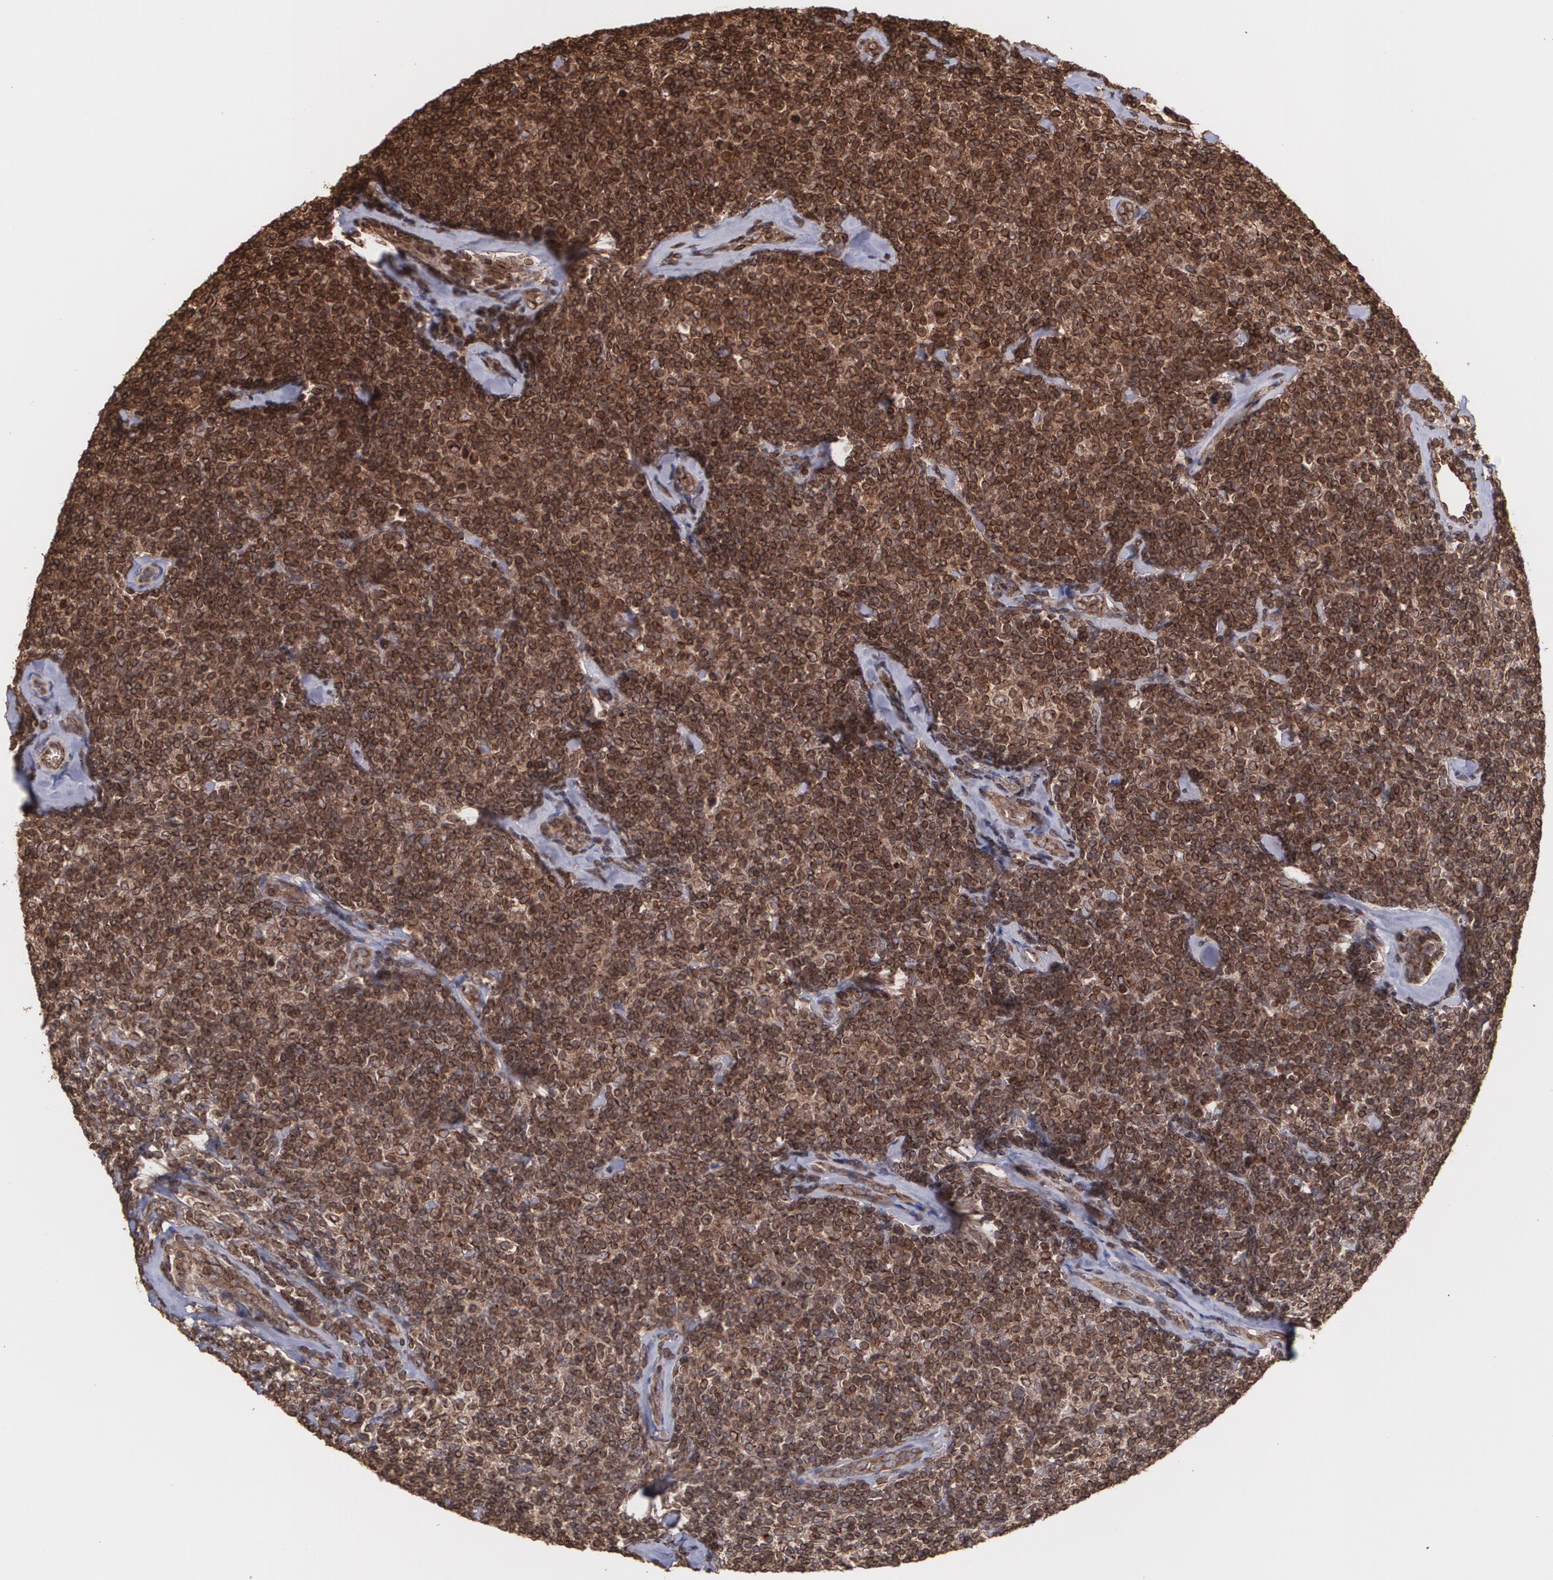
{"staining": {"intensity": "strong", "quantity": ">75%", "location": "cytoplasmic/membranous"}, "tissue": "lymphoma", "cell_type": "Tumor cells", "image_type": "cancer", "snomed": [{"axis": "morphology", "description": "Malignant lymphoma, non-Hodgkin's type, Low grade"}, {"axis": "topography", "description": "Lymph node"}], "caption": "Strong cytoplasmic/membranous expression for a protein is present in approximately >75% of tumor cells of low-grade malignant lymphoma, non-Hodgkin's type using IHC.", "gene": "TRIP11", "patient": {"sex": "female", "age": 56}}